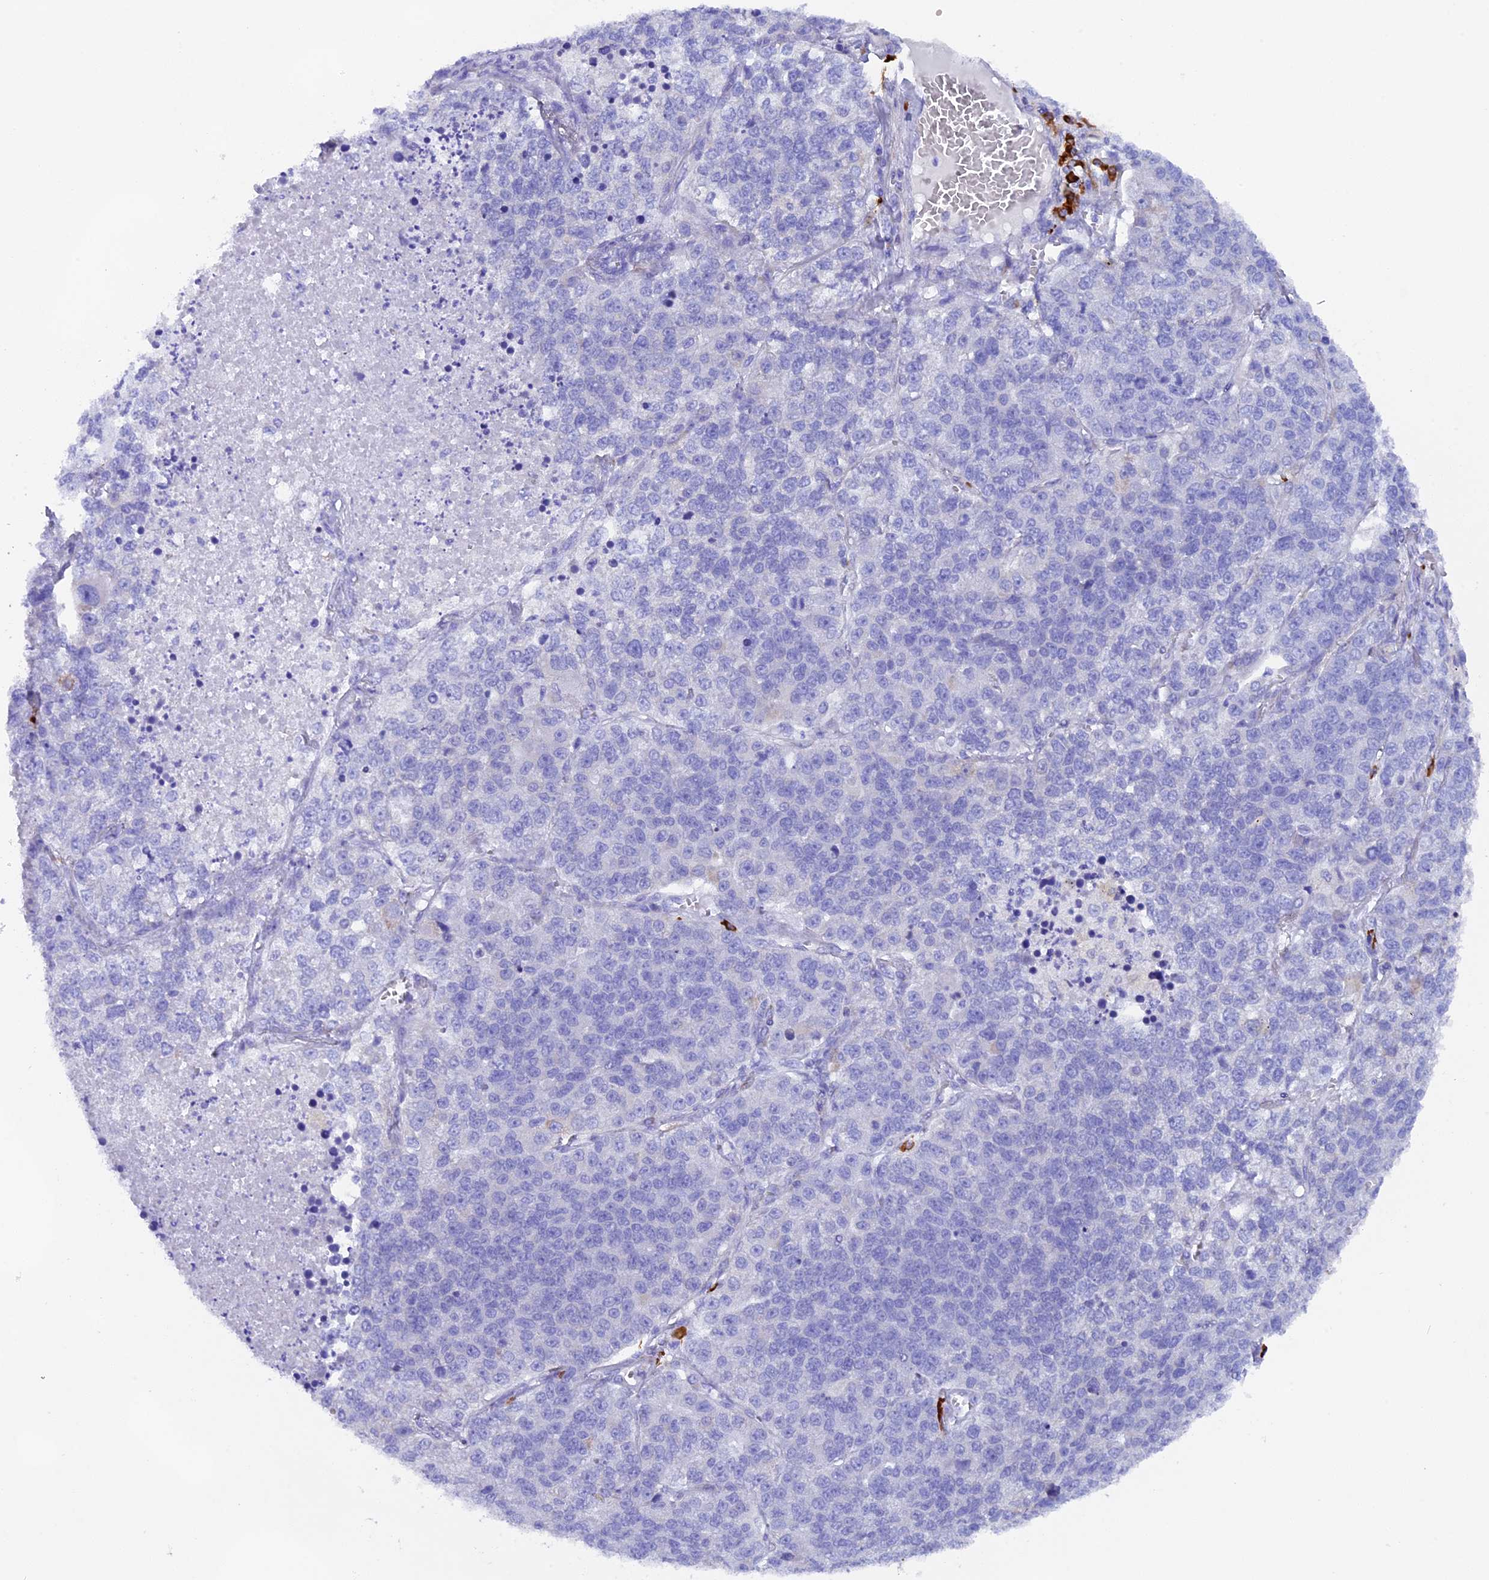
{"staining": {"intensity": "negative", "quantity": "none", "location": "none"}, "tissue": "lung cancer", "cell_type": "Tumor cells", "image_type": "cancer", "snomed": [{"axis": "morphology", "description": "Adenocarcinoma, NOS"}, {"axis": "topography", "description": "Lung"}], "caption": "Protein analysis of lung cancer reveals no significant positivity in tumor cells.", "gene": "FKBP11", "patient": {"sex": "male", "age": 49}}